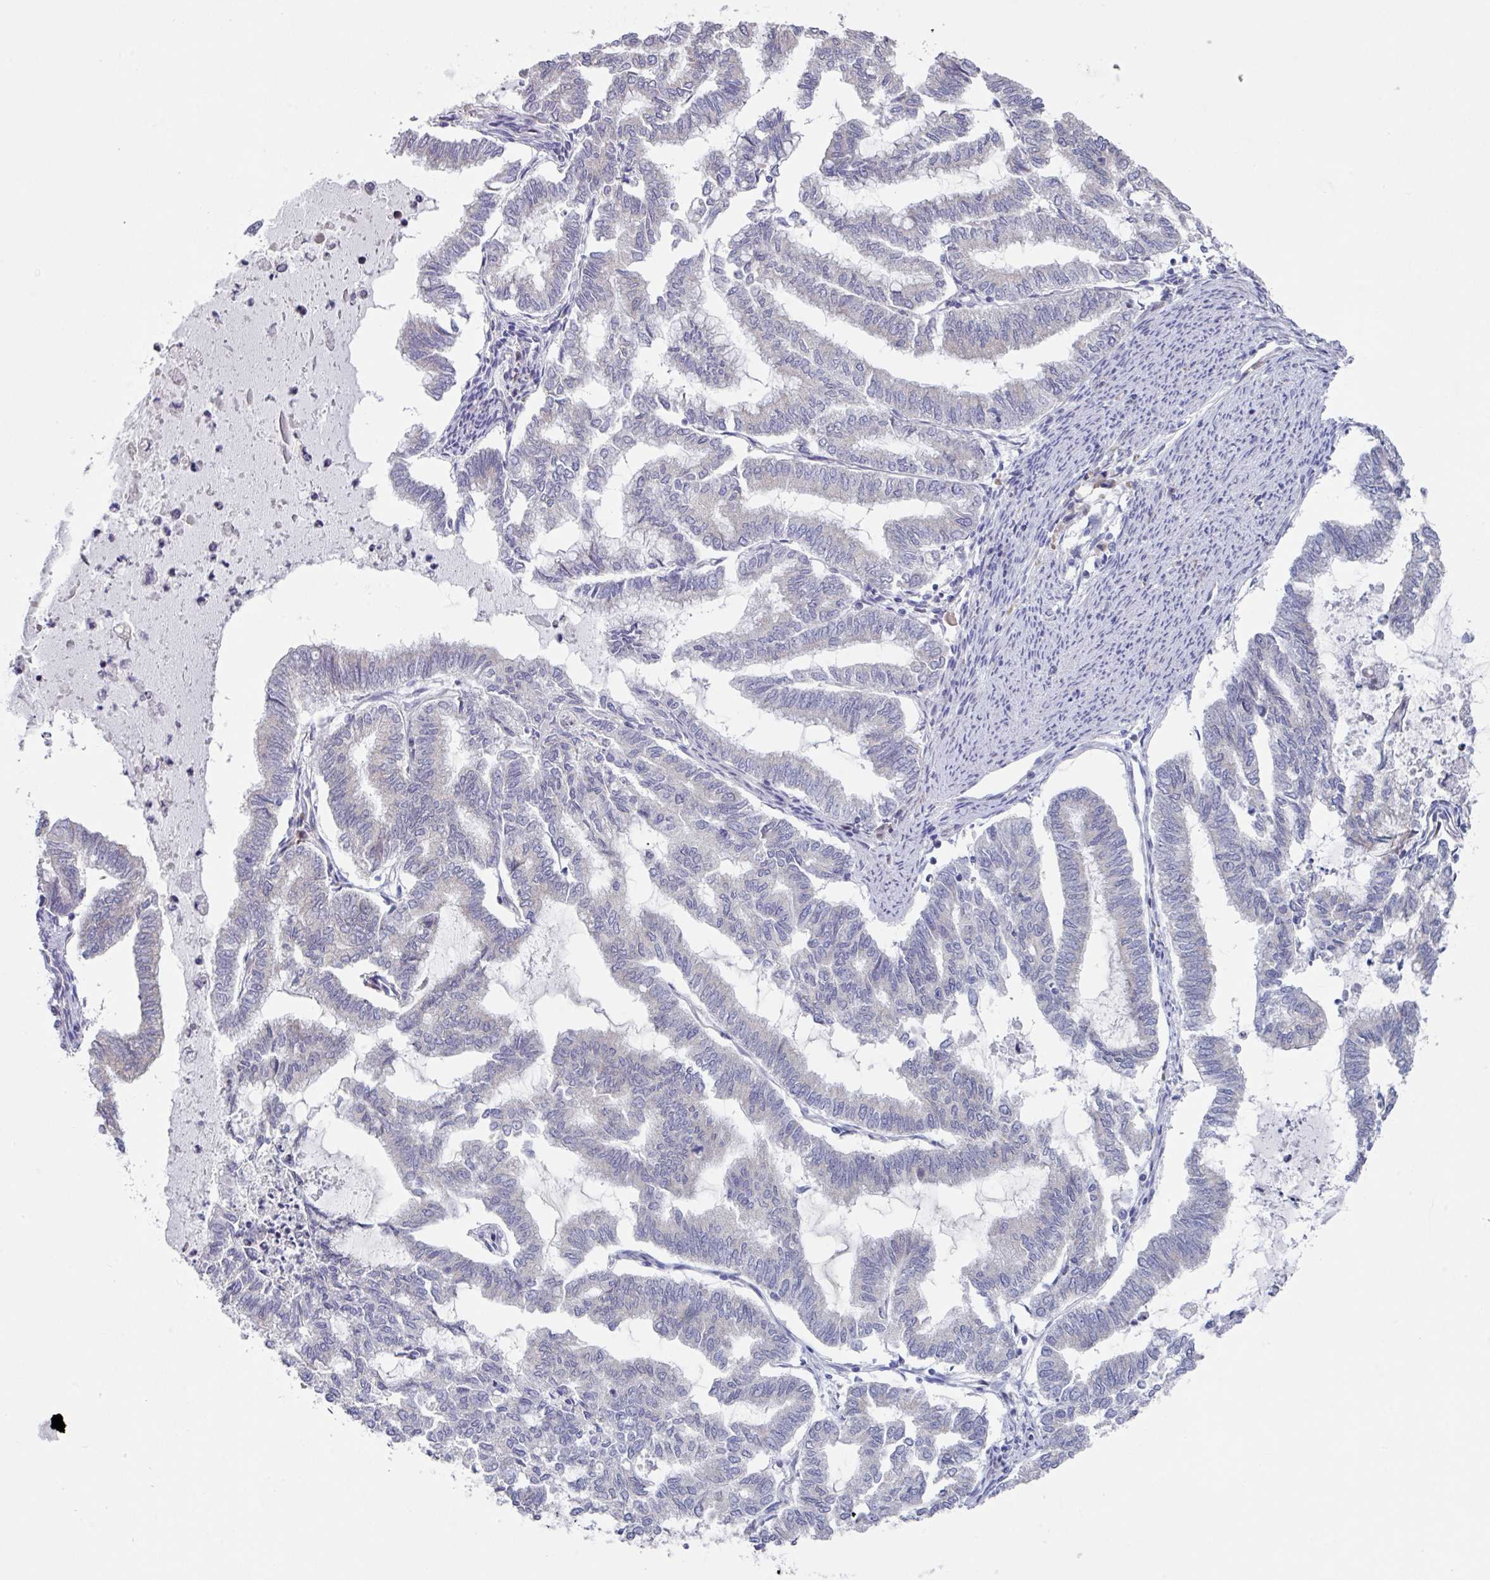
{"staining": {"intensity": "negative", "quantity": "none", "location": "none"}, "tissue": "endometrial cancer", "cell_type": "Tumor cells", "image_type": "cancer", "snomed": [{"axis": "morphology", "description": "Adenocarcinoma, NOS"}, {"axis": "topography", "description": "Endometrium"}], "caption": "Tumor cells show no significant protein expression in endometrial adenocarcinoma.", "gene": "TMED5", "patient": {"sex": "female", "age": 79}}